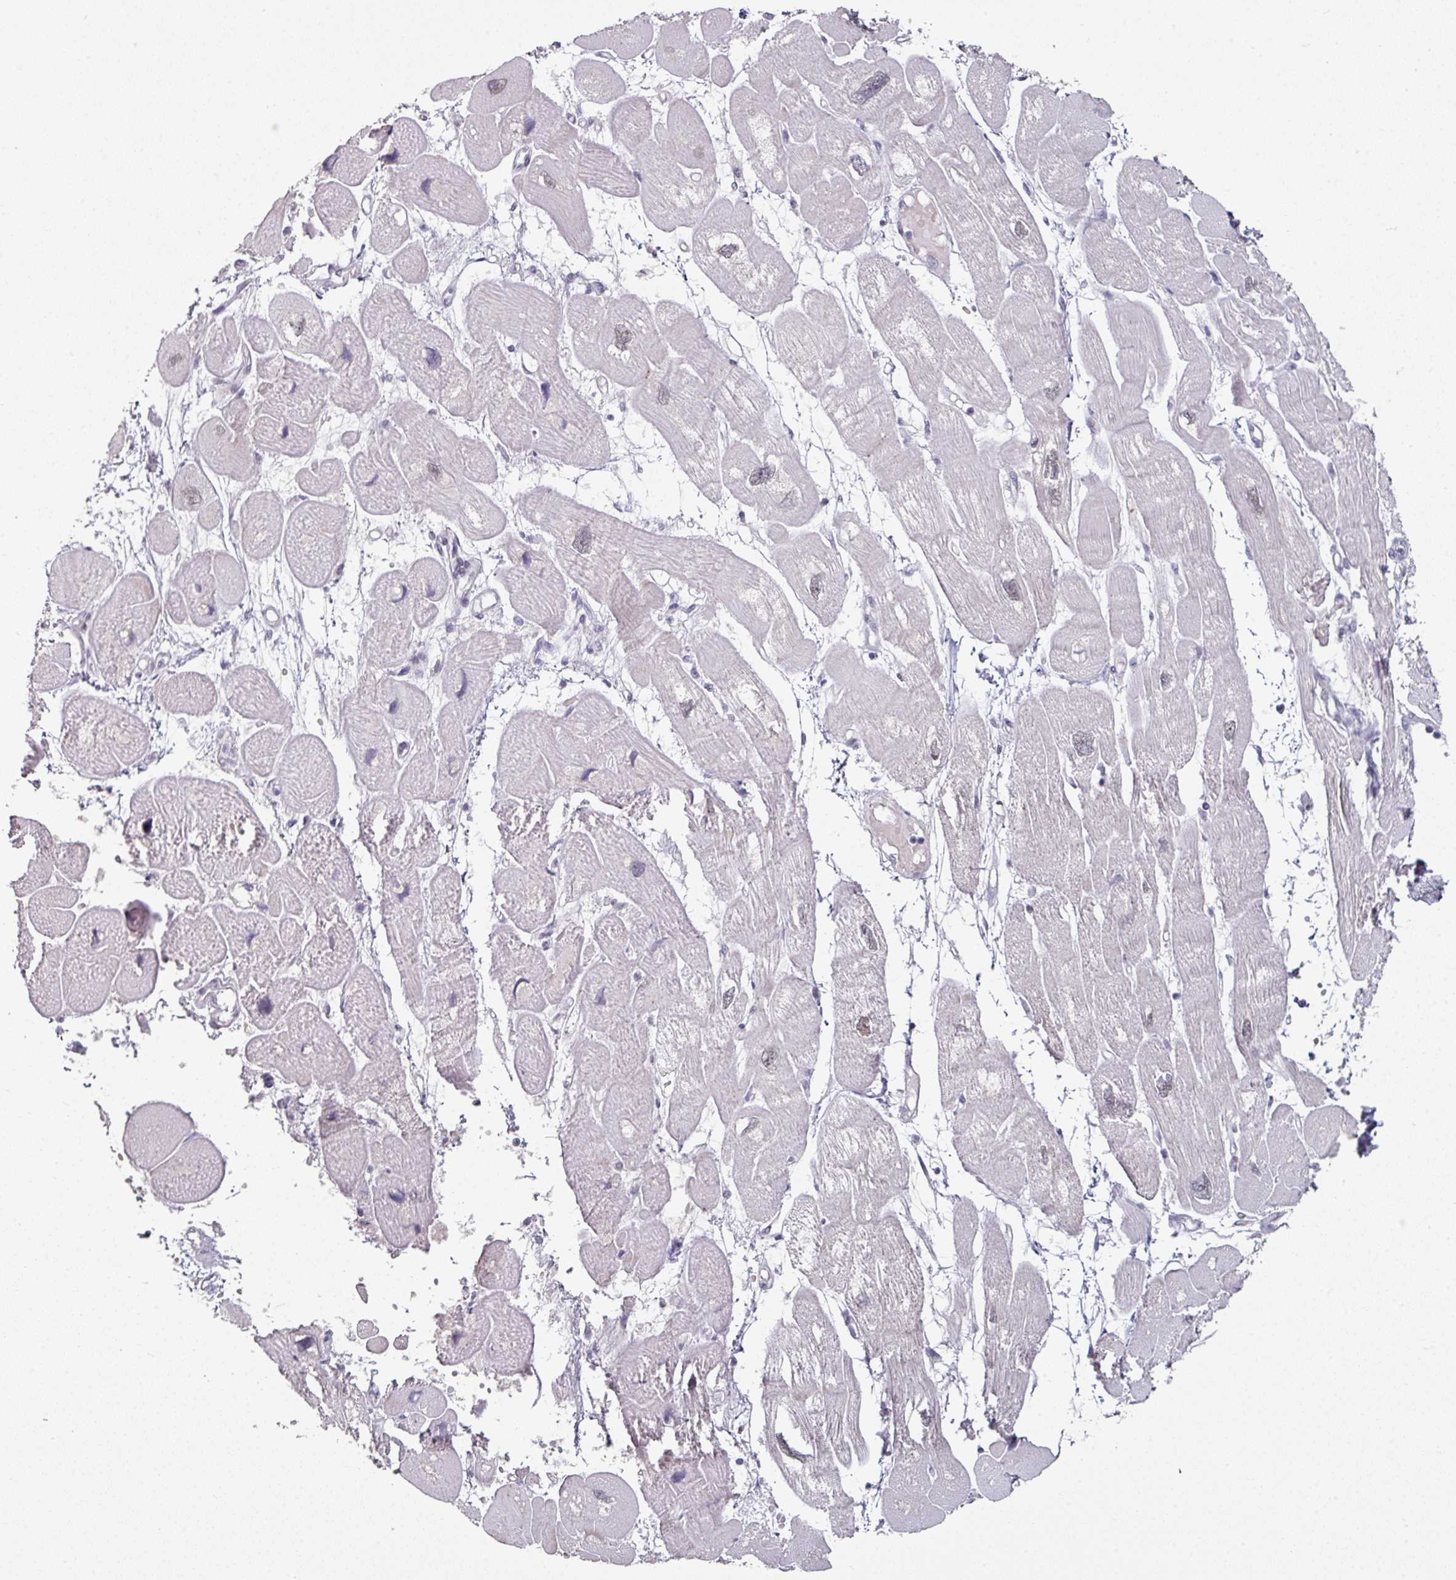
{"staining": {"intensity": "weak", "quantity": "25%-75%", "location": "cytoplasmic/membranous,nuclear"}, "tissue": "heart muscle", "cell_type": "Cardiomyocytes", "image_type": "normal", "snomed": [{"axis": "morphology", "description": "Normal tissue, NOS"}, {"axis": "topography", "description": "Heart"}], "caption": "Immunohistochemistry photomicrograph of benign heart muscle: heart muscle stained using immunohistochemistry (IHC) shows low levels of weak protein expression localized specifically in the cytoplasmic/membranous,nuclear of cardiomyocytes, appearing as a cytoplasmic/membranous,nuclear brown color.", "gene": "ELK1", "patient": {"sex": "male", "age": 42}}